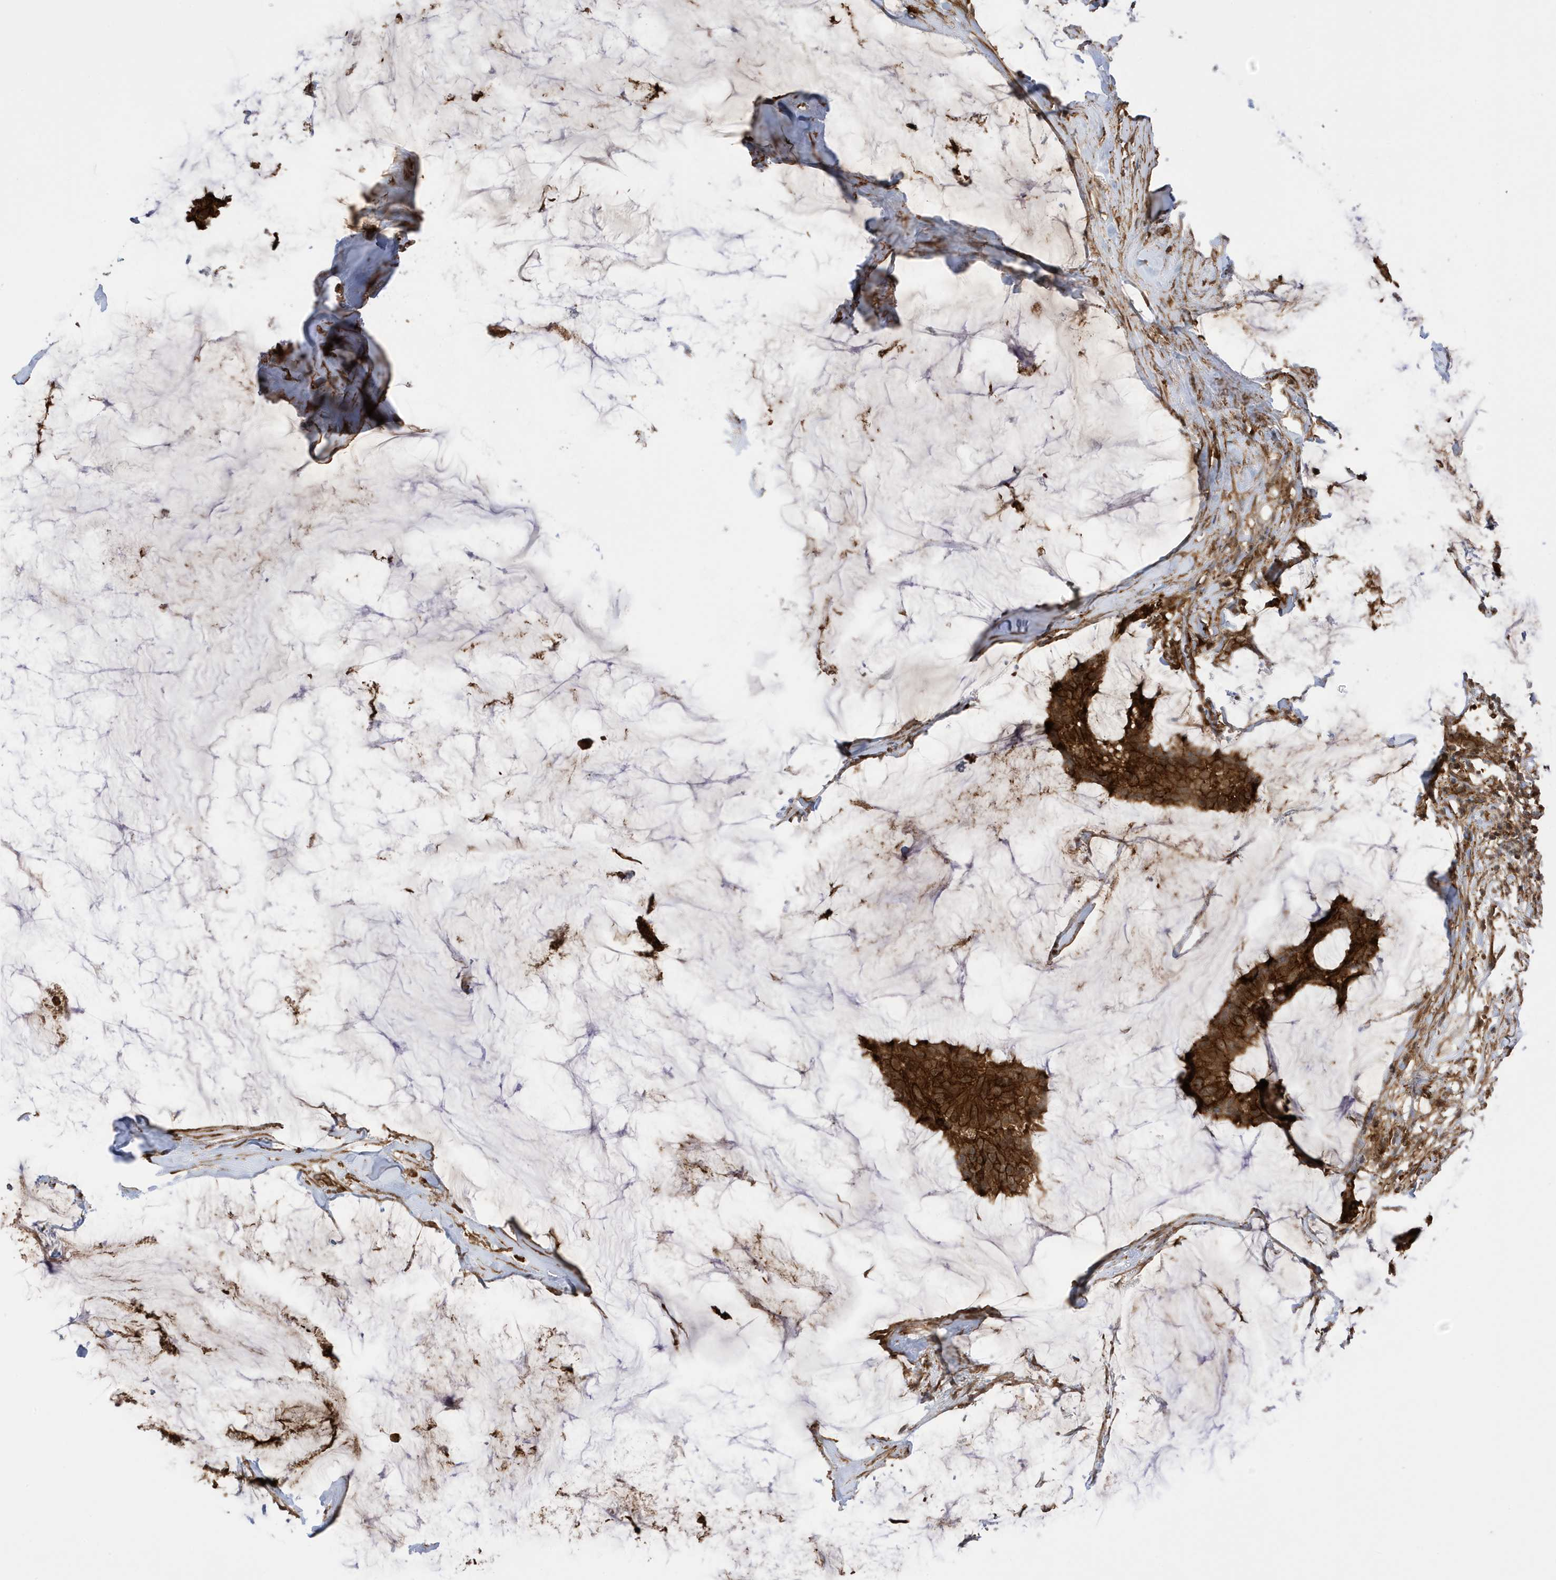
{"staining": {"intensity": "strong", "quantity": ">75%", "location": "cytoplasmic/membranous"}, "tissue": "breast cancer", "cell_type": "Tumor cells", "image_type": "cancer", "snomed": [{"axis": "morphology", "description": "Duct carcinoma"}, {"axis": "topography", "description": "Breast"}], "caption": "Immunohistochemical staining of human breast cancer exhibits strong cytoplasmic/membranous protein positivity in about >75% of tumor cells.", "gene": "CDC42EP3", "patient": {"sex": "female", "age": 93}}